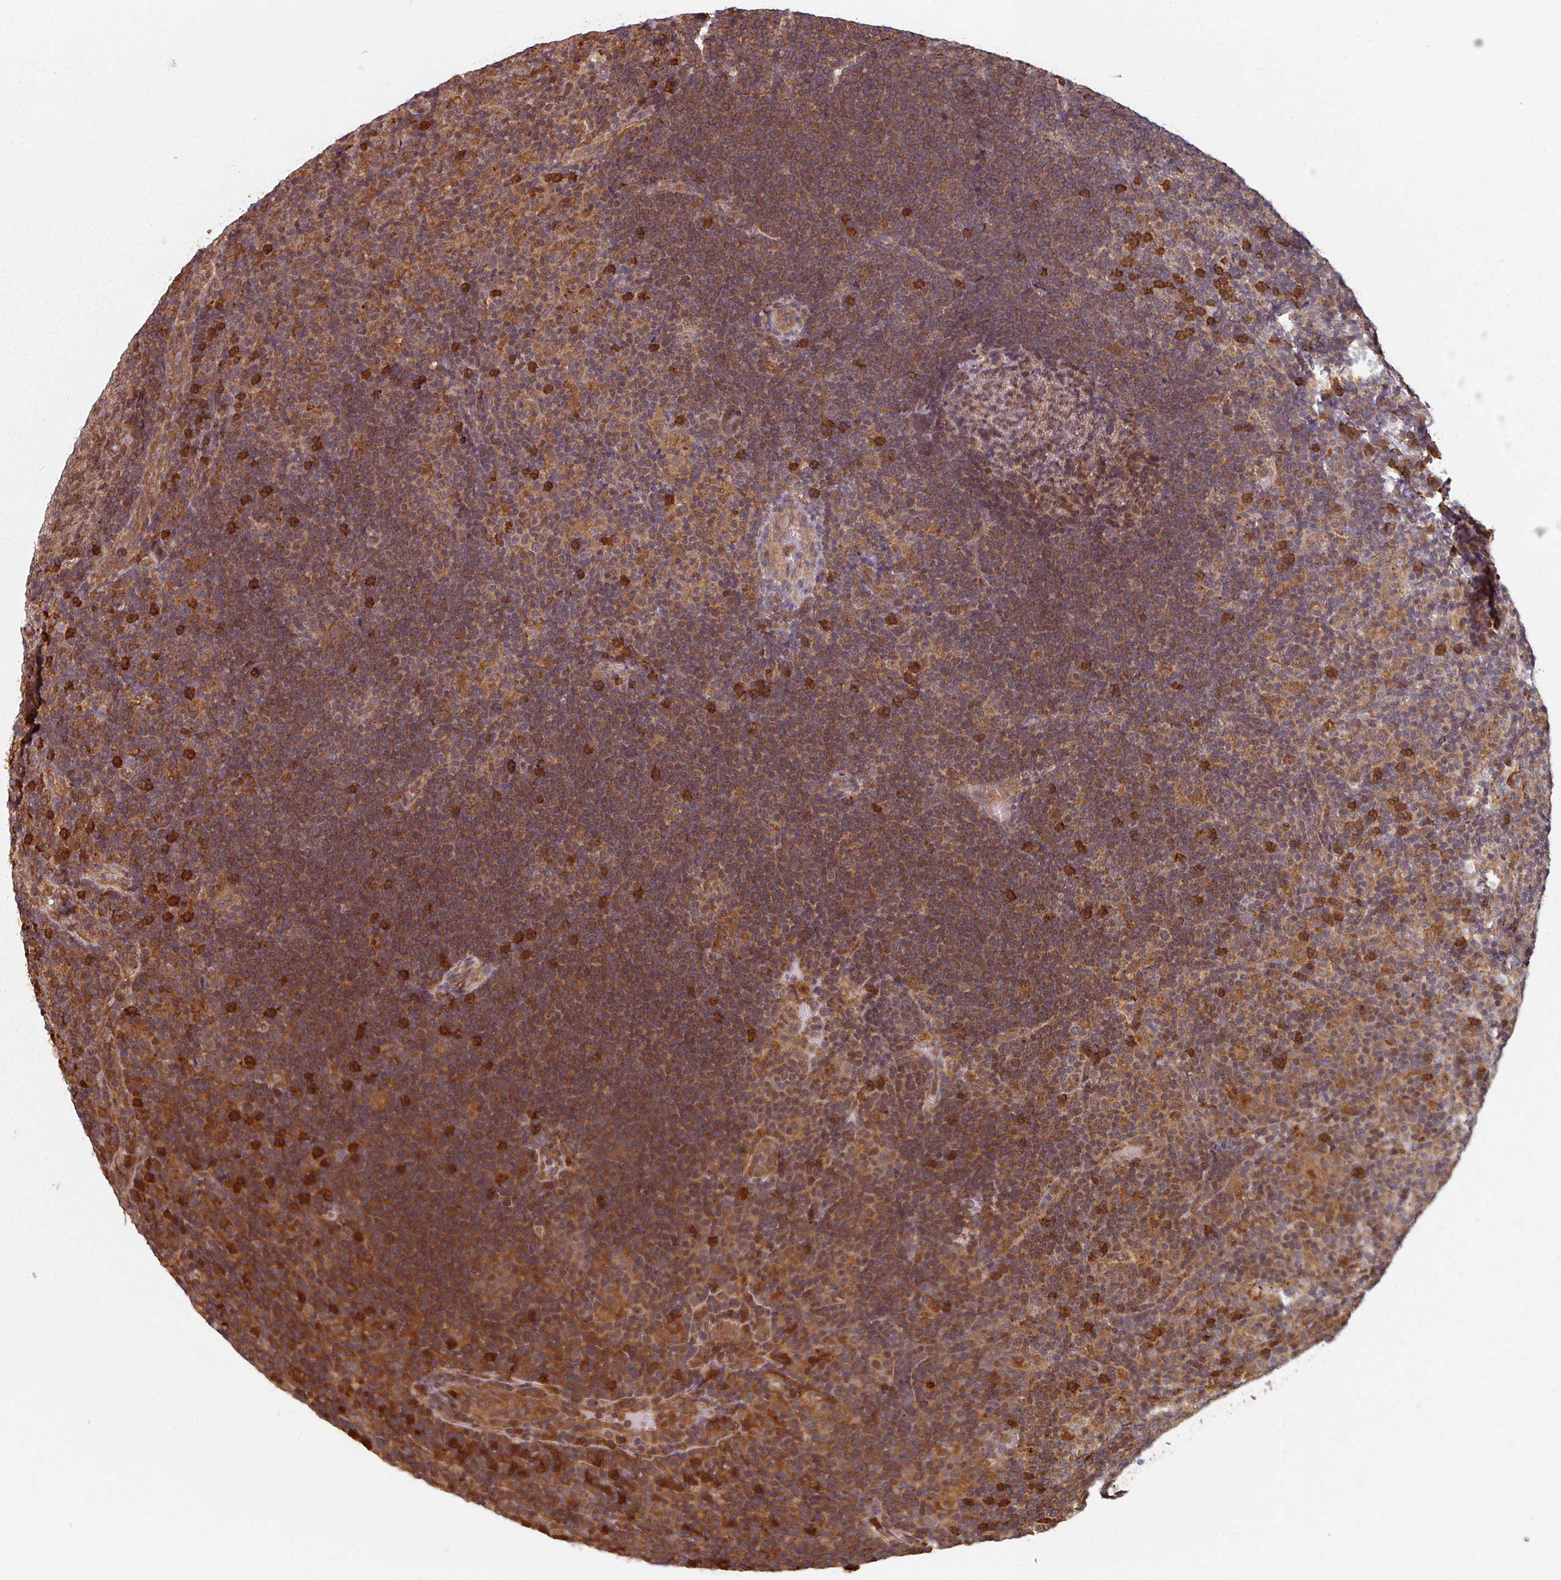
{"staining": {"intensity": "weak", "quantity": "25%-75%", "location": "cytoplasmic/membranous"}, "tissue": "lymphoma", "cell_type": "Tumor cells", "image_type": "cancer", "snomed": [{"axis": "morphology", "description": "Hodgkin's disease, NOS"}, {"axis": "topography", "description": "Lymph node"}], "caption": "Protein expression analysis of human lymphoma reveals weak cytoplasmic/membranous expression in about 25%-75% of tumor cells.", "gene": "EID1", "patient": {"sex": "female", "age": 57}}